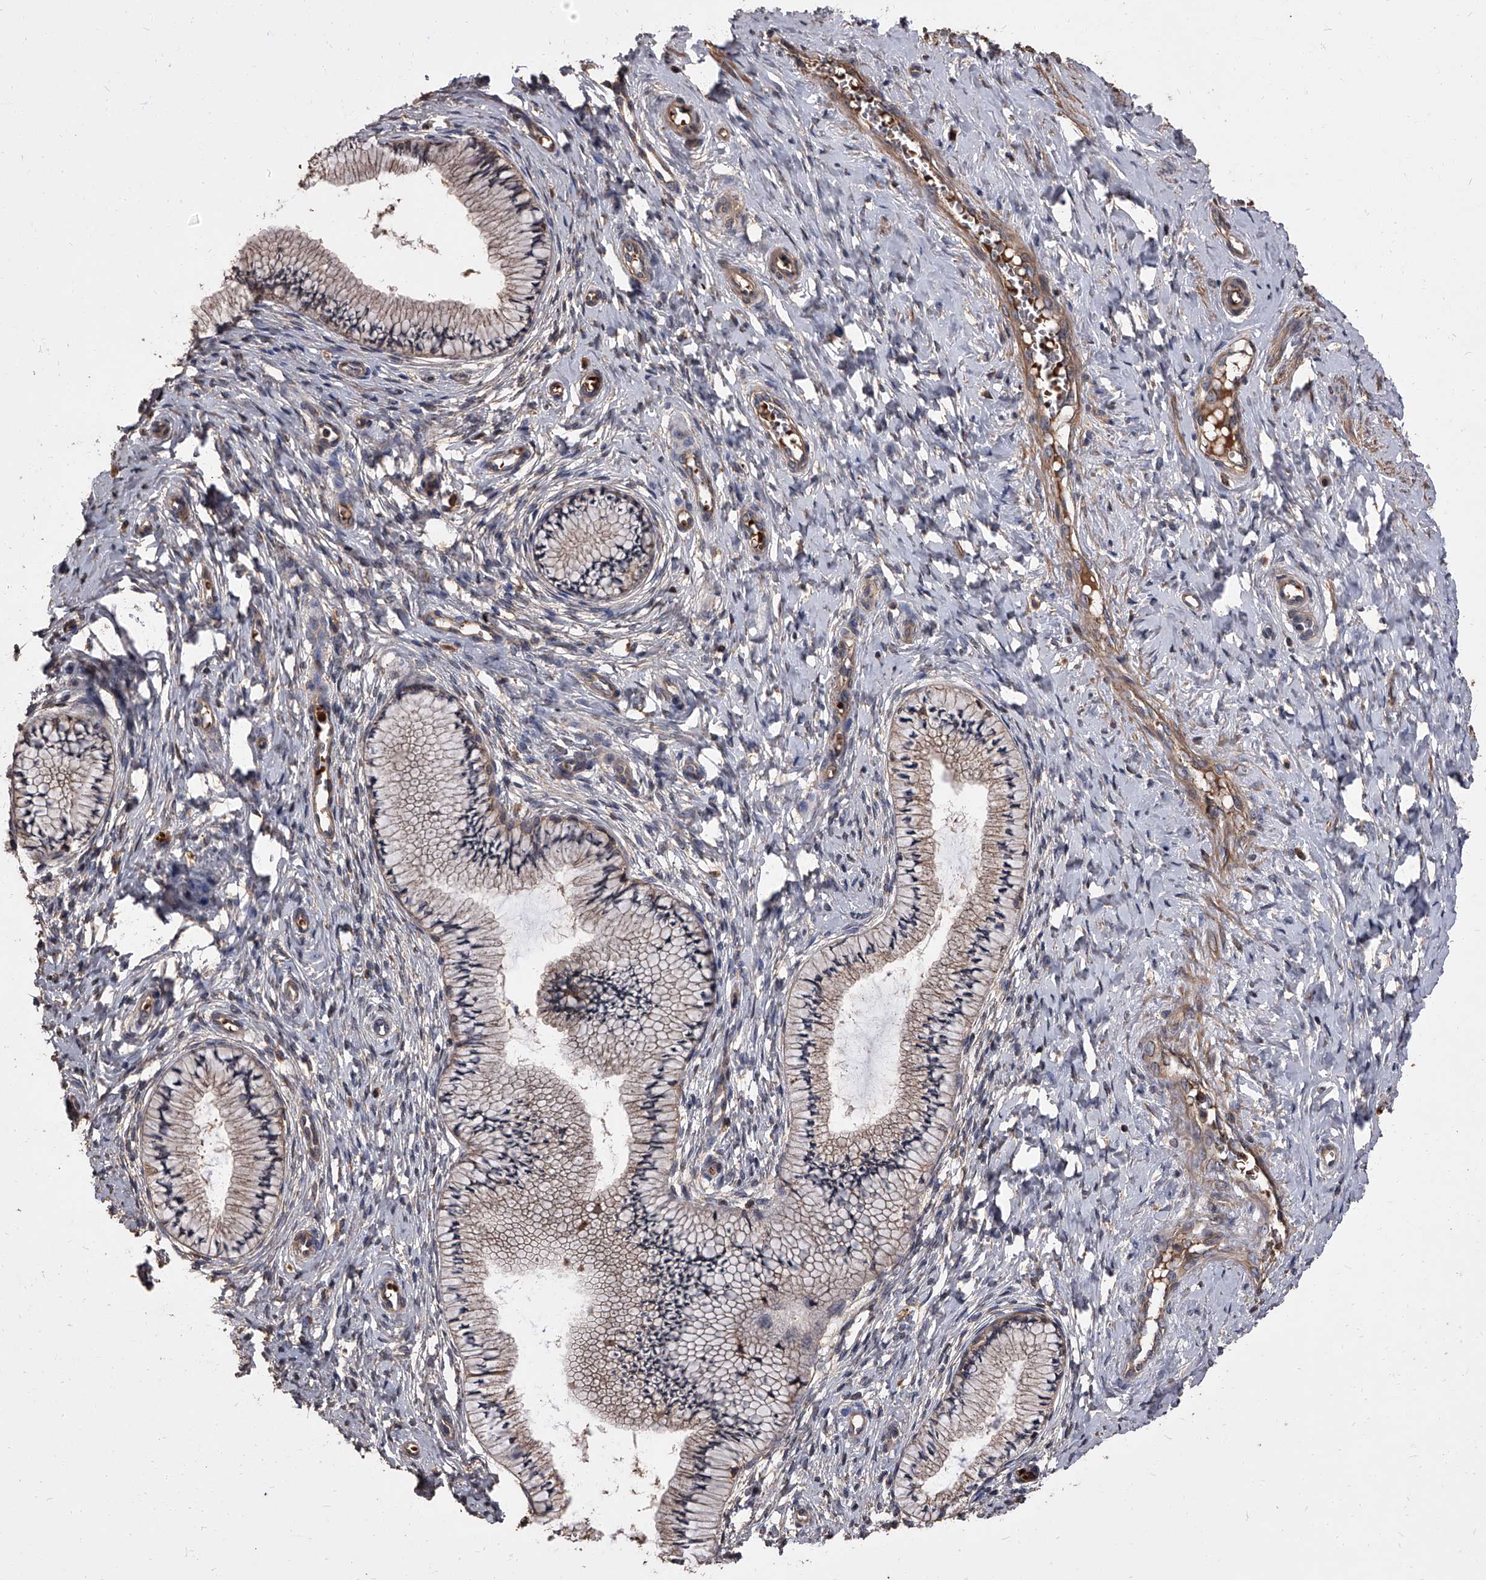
{"staining": {"intensity": "weak", "quantity": "25%-75%", "location": "cytoplasmic/membranous"}, "tissue": "cervix", "cell_type": "Glandular cells", "image_type": "normal", "snomed": [{"axis": "morphology", "description": "Normal tissue, NOS"}, {"axis": "topography", "description": "Cervix"}], "caption": "A brown stain highlights weak cytoplasmic/membranous expression of a protein in glandular cells of normal human cervix.", "gene": "STK36", "patient": {"sex": "female", "age": 36}}